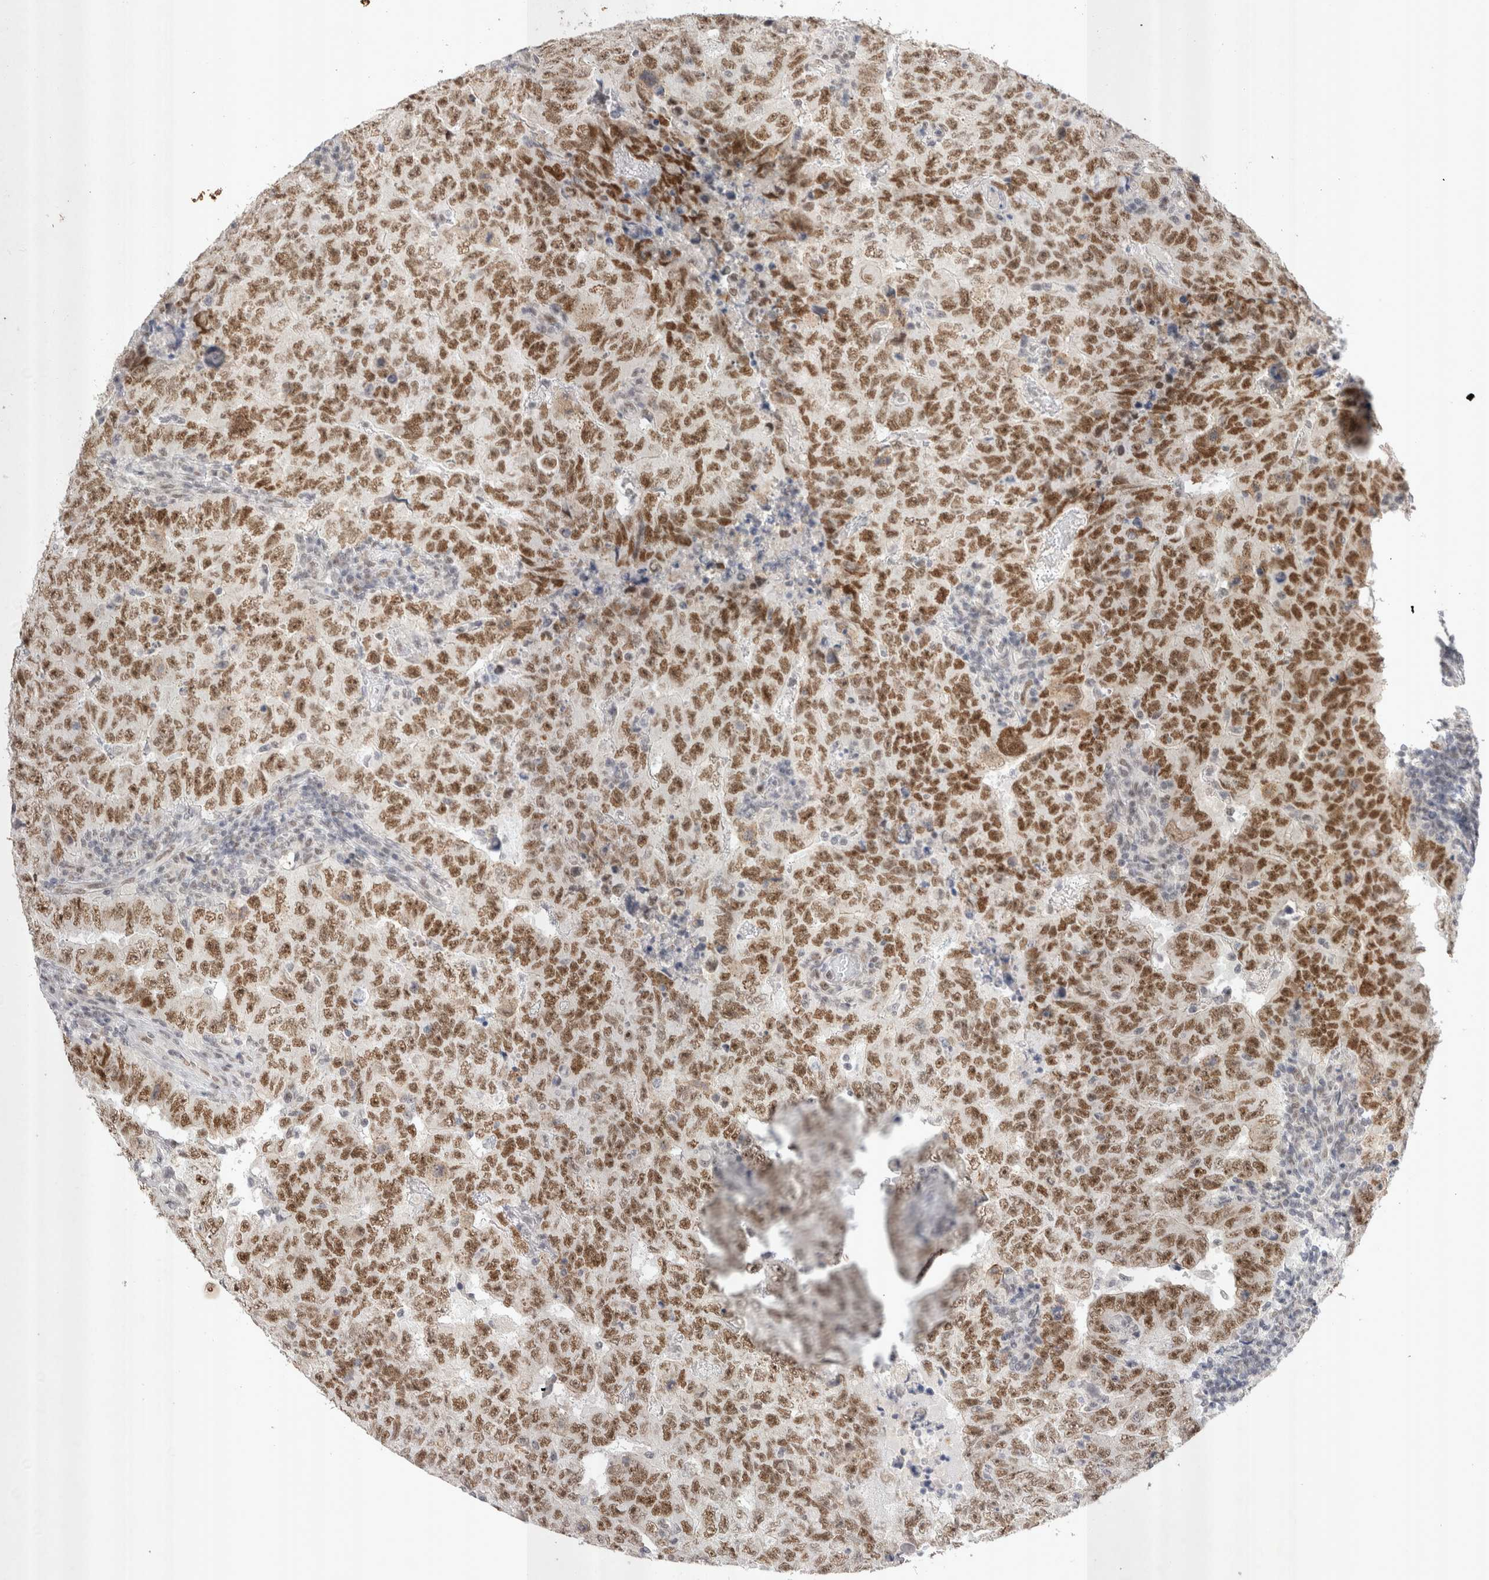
{"staining": {"intensity": "moderate", "quantity": ">75%", "location": "nuclear"}, "tissue": "testis cancer", "cell_type": "Tumor cells", "image_type": "cancer", "snomed": [{"axis": "morphology", "description": "Carcinoma, Embryonal, NOS"}, {"axis": "topography", "description": "Testis"}], "caption": "Protein analysis of testis embryonal carcinoma tissue reveals moderate nuclear positivity in about >75% of tumor cells.", "gene": "RECQL4", "patient": {"sex": "male", "age": 26}}